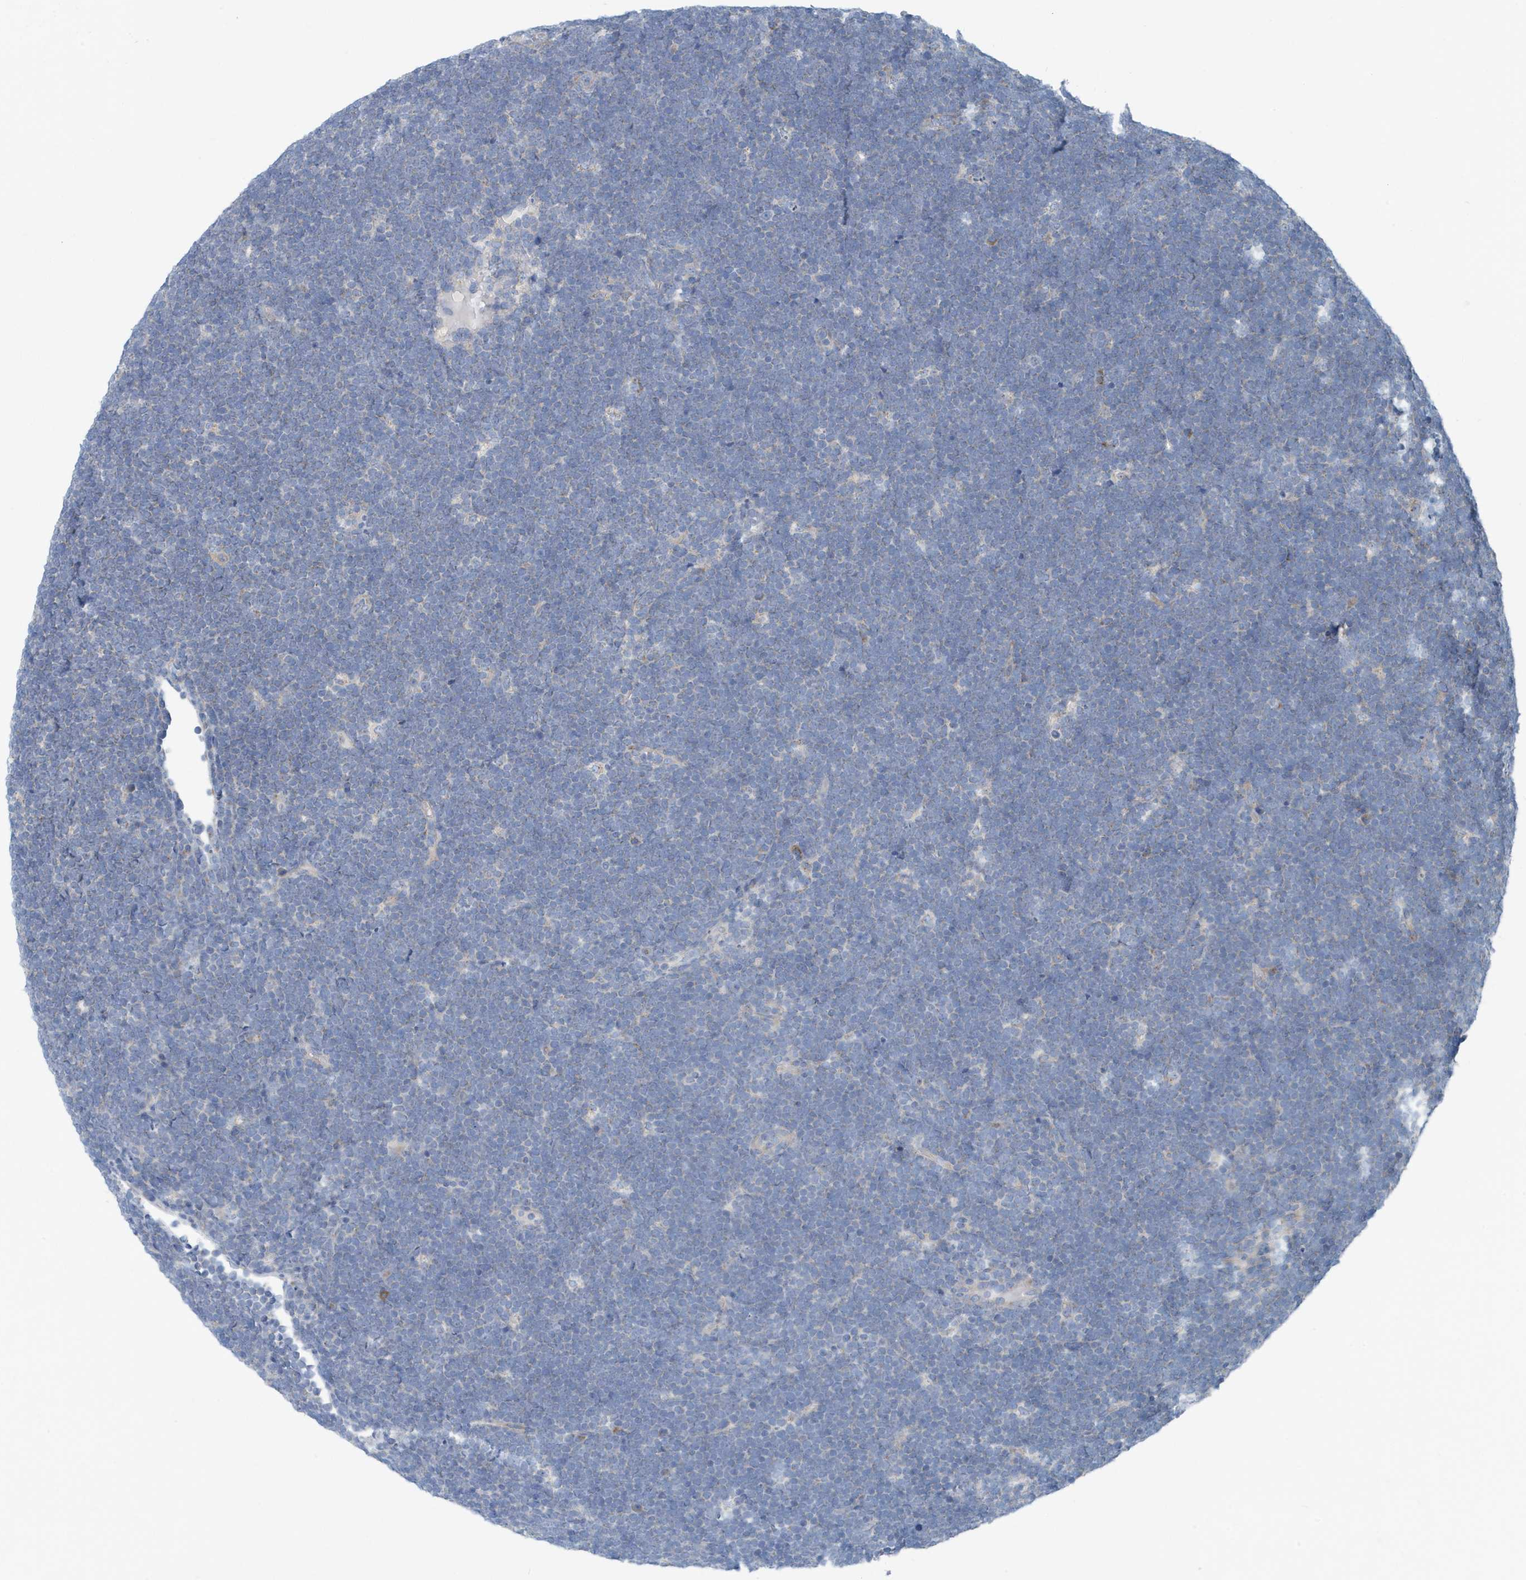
{"staining": {"intensity": "negative", "quantity": "none", "location": "none"}, "tissue": "lymphoma", "cell_type": "Tumor cells", "image_type": "cancer", "snomed": [{"axis": "morphology", "description": "Malignant lymphoma, non-Hodgkin's type, High grade"}, {"axis": "topography", "description": "Lymph node"}], "caption": "Immunohistochemistry (IHC) image of high-grade malignant lymphoma, non-Hodgkin's type stained for a protein (brown), which shows no staining in tumor cells.", "gene": "PPM1M", "patient": {"sex": "male", "age": 13}}